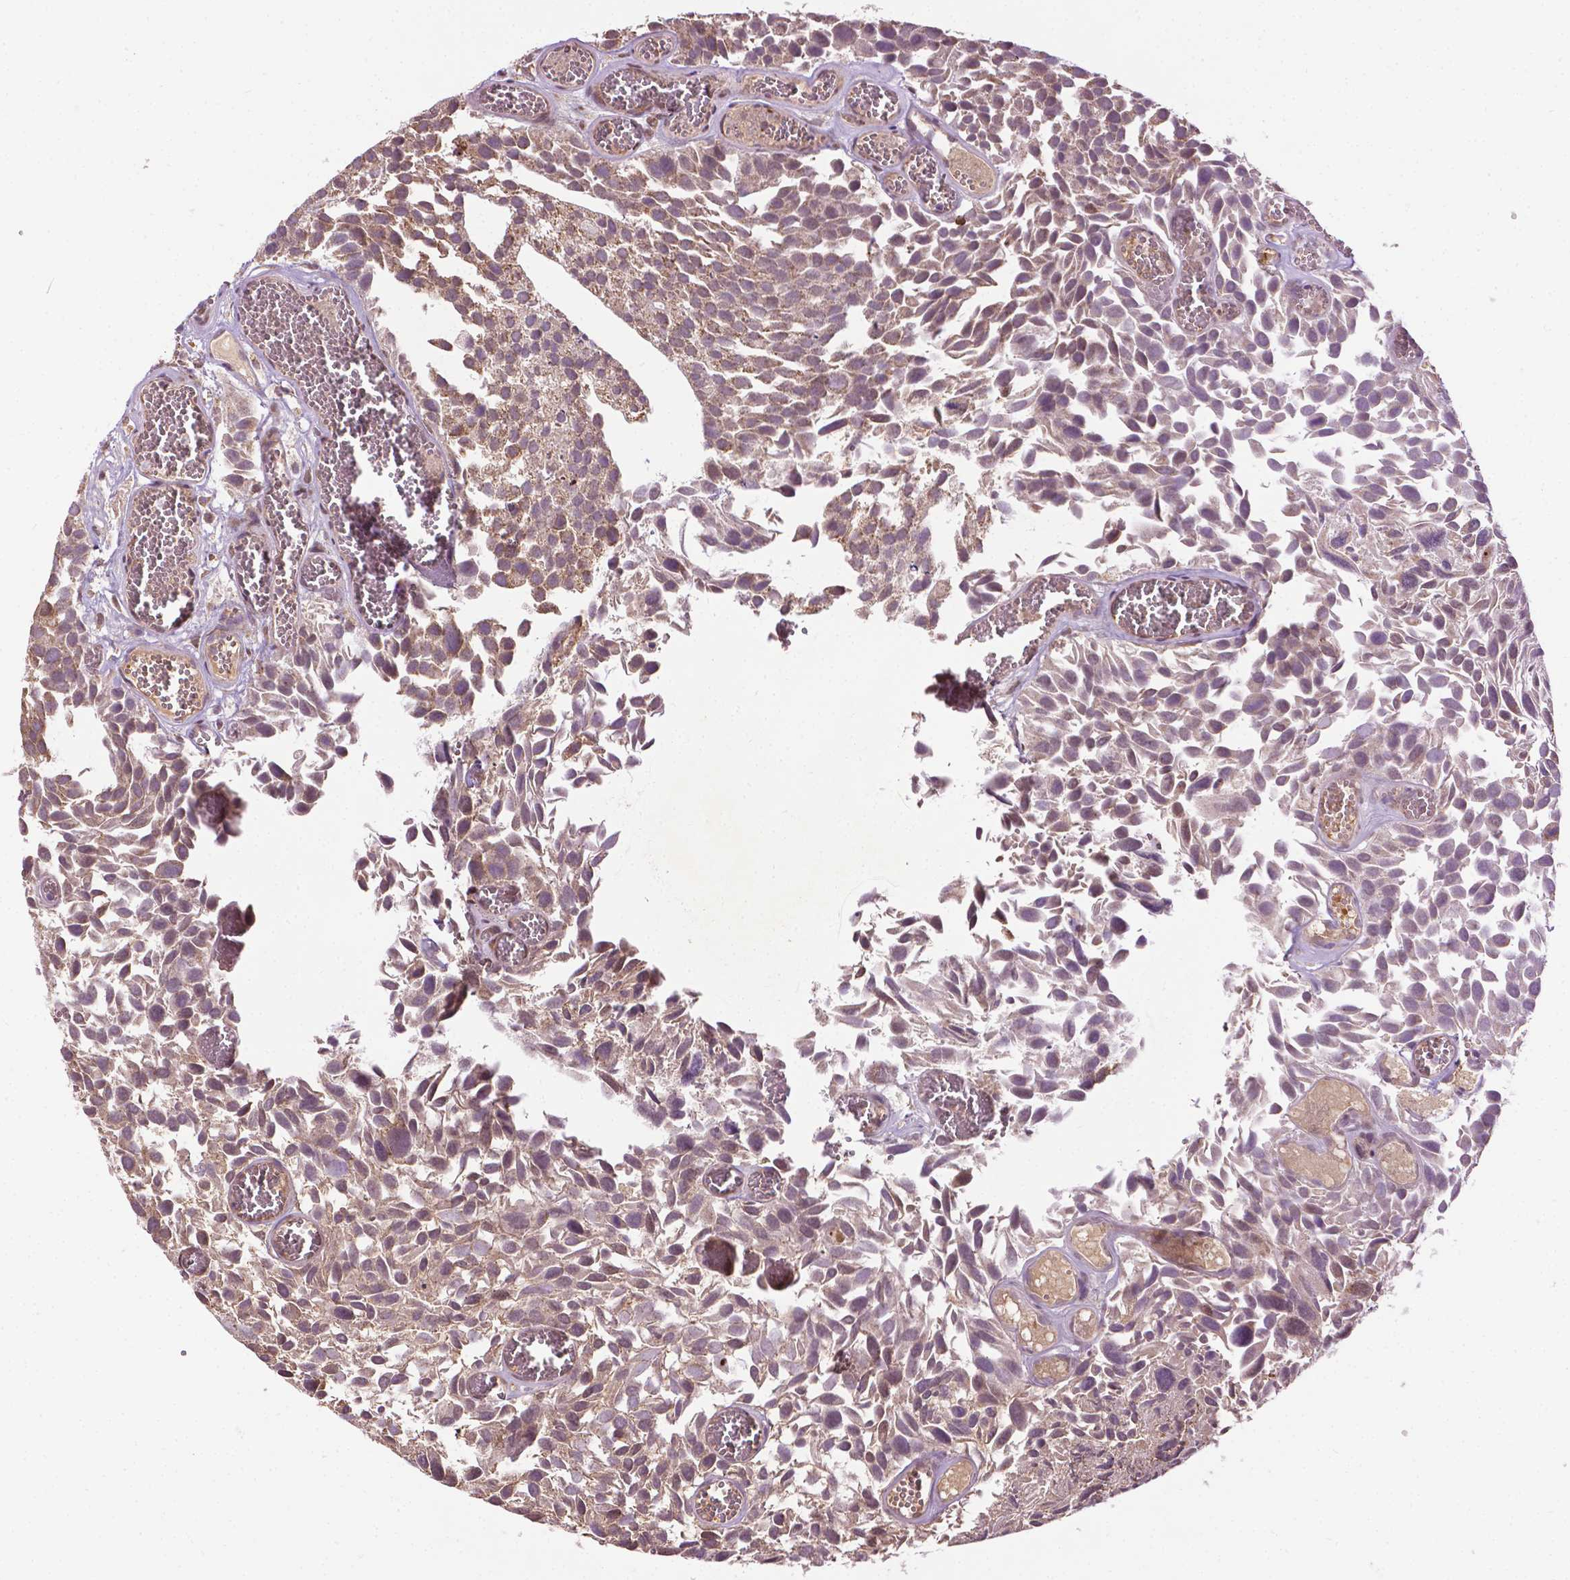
{"staining": {"intensity": "weak", "quantity": ">75%", "location": "cytoplasmic/membranous,nuclear"}, "tissue": "urothelial cancer", "cell_type": "Tumor cells", "image_type": "cancer", "snomed": [{"axis": "morphology", "description": "Urothelial carcinoma, Low grade"}, {"axis": "topography", "description": "Urinary bladder"}], "caption": "This is a histology image of immunohistochemistry (IHC) staining of urothelial carcinoma (low-grade), which shows weak staining in the cytoplasmic/membranous and nuclear of tumor cells.", "gene": "ZNF41", "patient": {"sex": "female", "age": 69}}